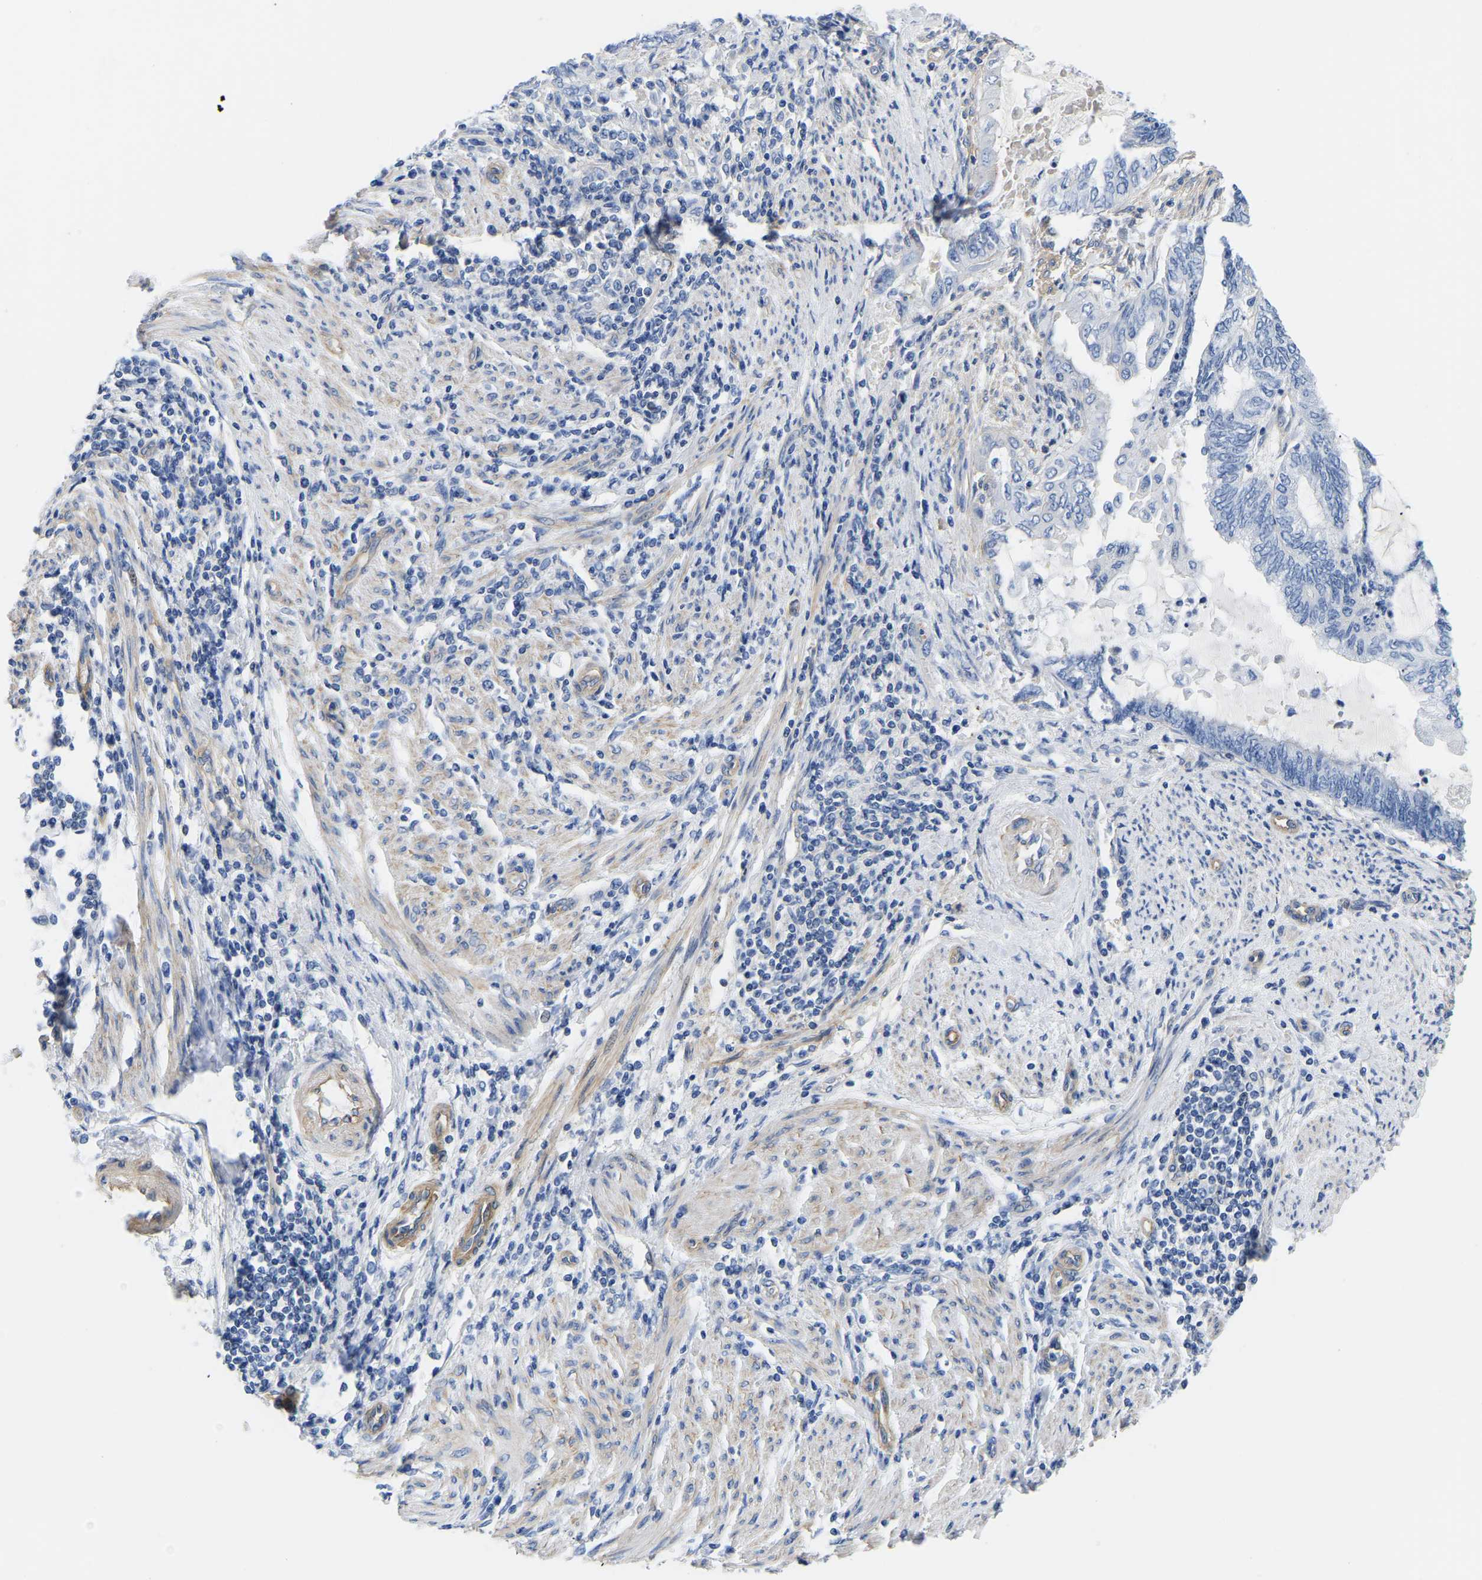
{"staining": {"intensity": "negative", "quantity": "none", "location": "none"}, "tissue": "endometrial cancer", "cell_type": "Tumor cells", "image_type": "cancer", "snomed": [{"axis": "morphology", "description": "Adenocarcinoma, NOS"}, {"axis": "topography", "description": "Uterus"}, {"axis": "topography", "description": "Endometrium"}], "caption": "The photomicrograph demonstrates no significant expression in tumor cells of endometrial cancer. Brightfield microscopy of immunohistochemistry (IHC) stained with DAB (brown) and hematoxylin (blue), captured at high magnification.", "gene": "UPK3A", "patient": {"sex": "female", "age": 70}}